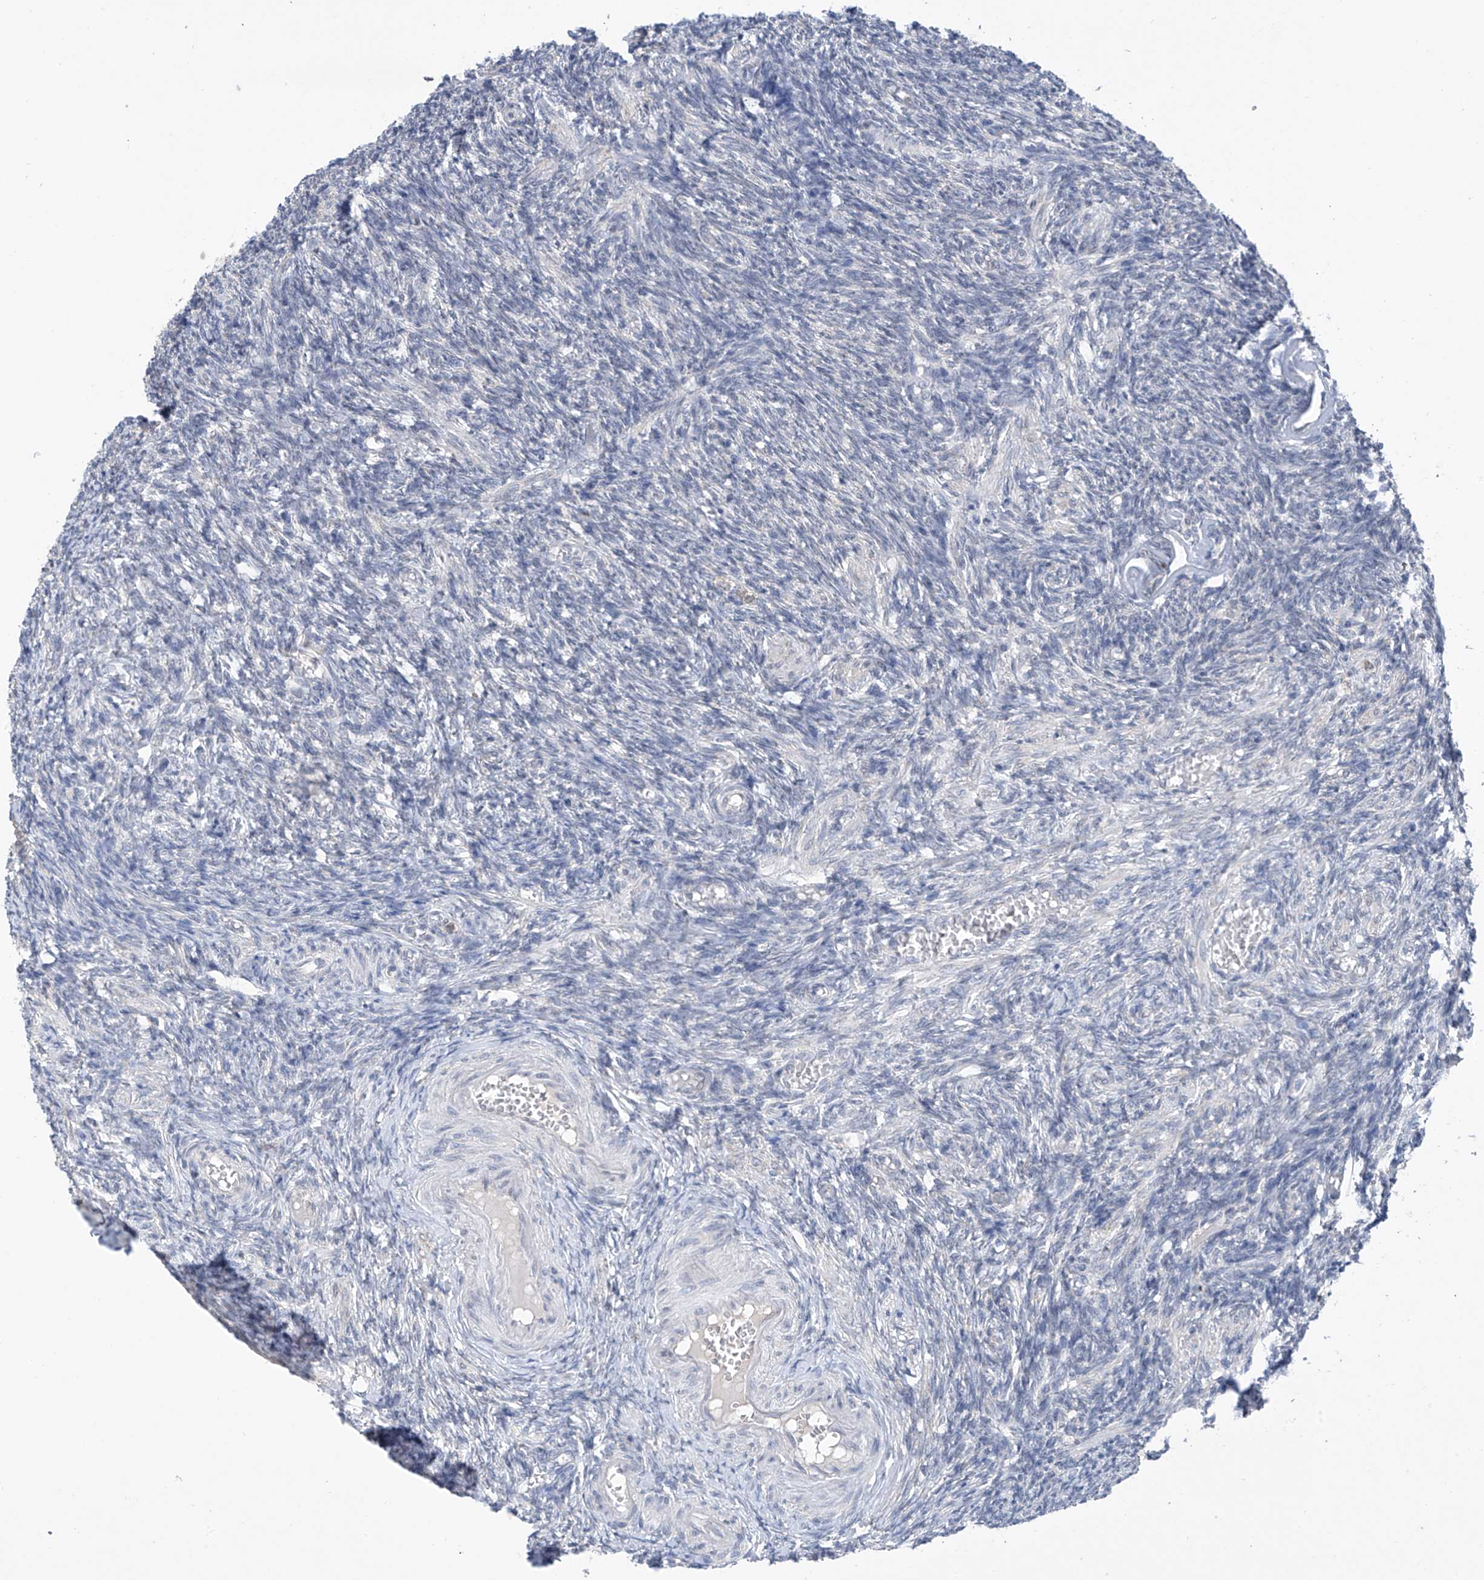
{"staining": {"intensity": "negative", "quantity": "none", "location": "none"}, "tissue": "ovary", "cell_type": "Ovarian stroma cells", "image_type": "normal", "snomed": [{"axis": "morphology", "description": "Normal tissue, NOS"}, {"axis": "topography", "description": "Ovary"}], "caption": "This histopathology image is of normal ovary stained with immunohistochemistry (IHC) to label a protein in brown with the nuclei are counter-stained blue. There is no staining in ovarian stroma cells. The staining was performed using DAB (3,3'-diaminobenzidine) to visualize the protein expression in brown, while the nuclei were stained in blue with hematoxylin (Magnification: 20x).", "gene": "CYP4V2", "patient": {"sex": "female", "age": 27}}